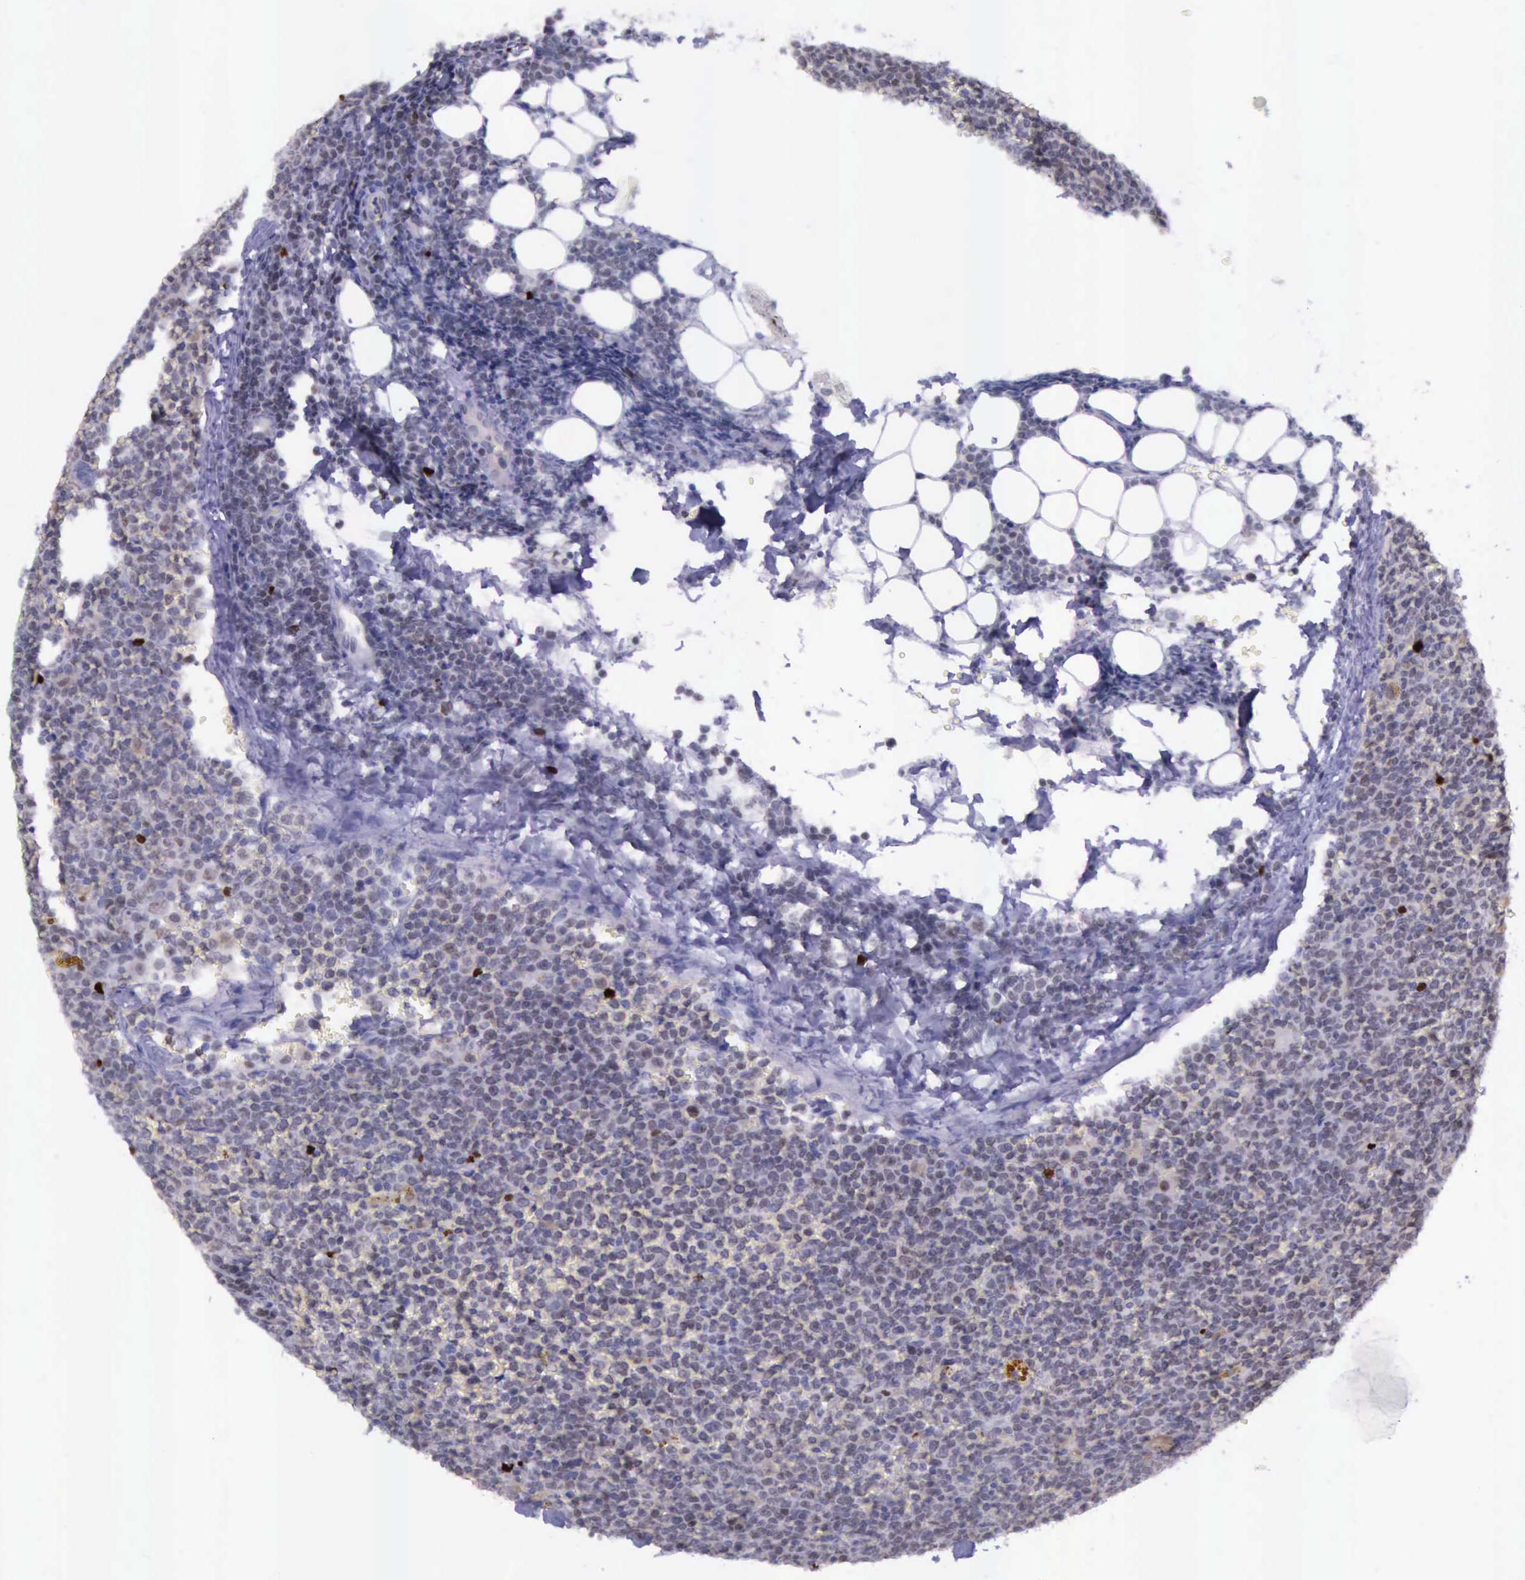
{"staining": {"intensity": "strong", "quantity": "<25%", "location": "nuclear"}, "tissue": "lymphoma", "cell_type": "Tumor cells", "image_type": "cancer", "snomed": [{"axis": "morphology", "description": "Malignant lymphoma, non-Hodgkin's type, Low grade"}, {"axis": "topography", "description": "Lymph node"}], "caption": "Protein staining by IHC shows strong nuclear expression in approximately <25% of tumor cells in low-grade malignant lymphoma, non-Hodgkin's type. Nuclei are stained in blue.", "gene": "PARP1", "patient": {"sex": "male", "age": 50}}